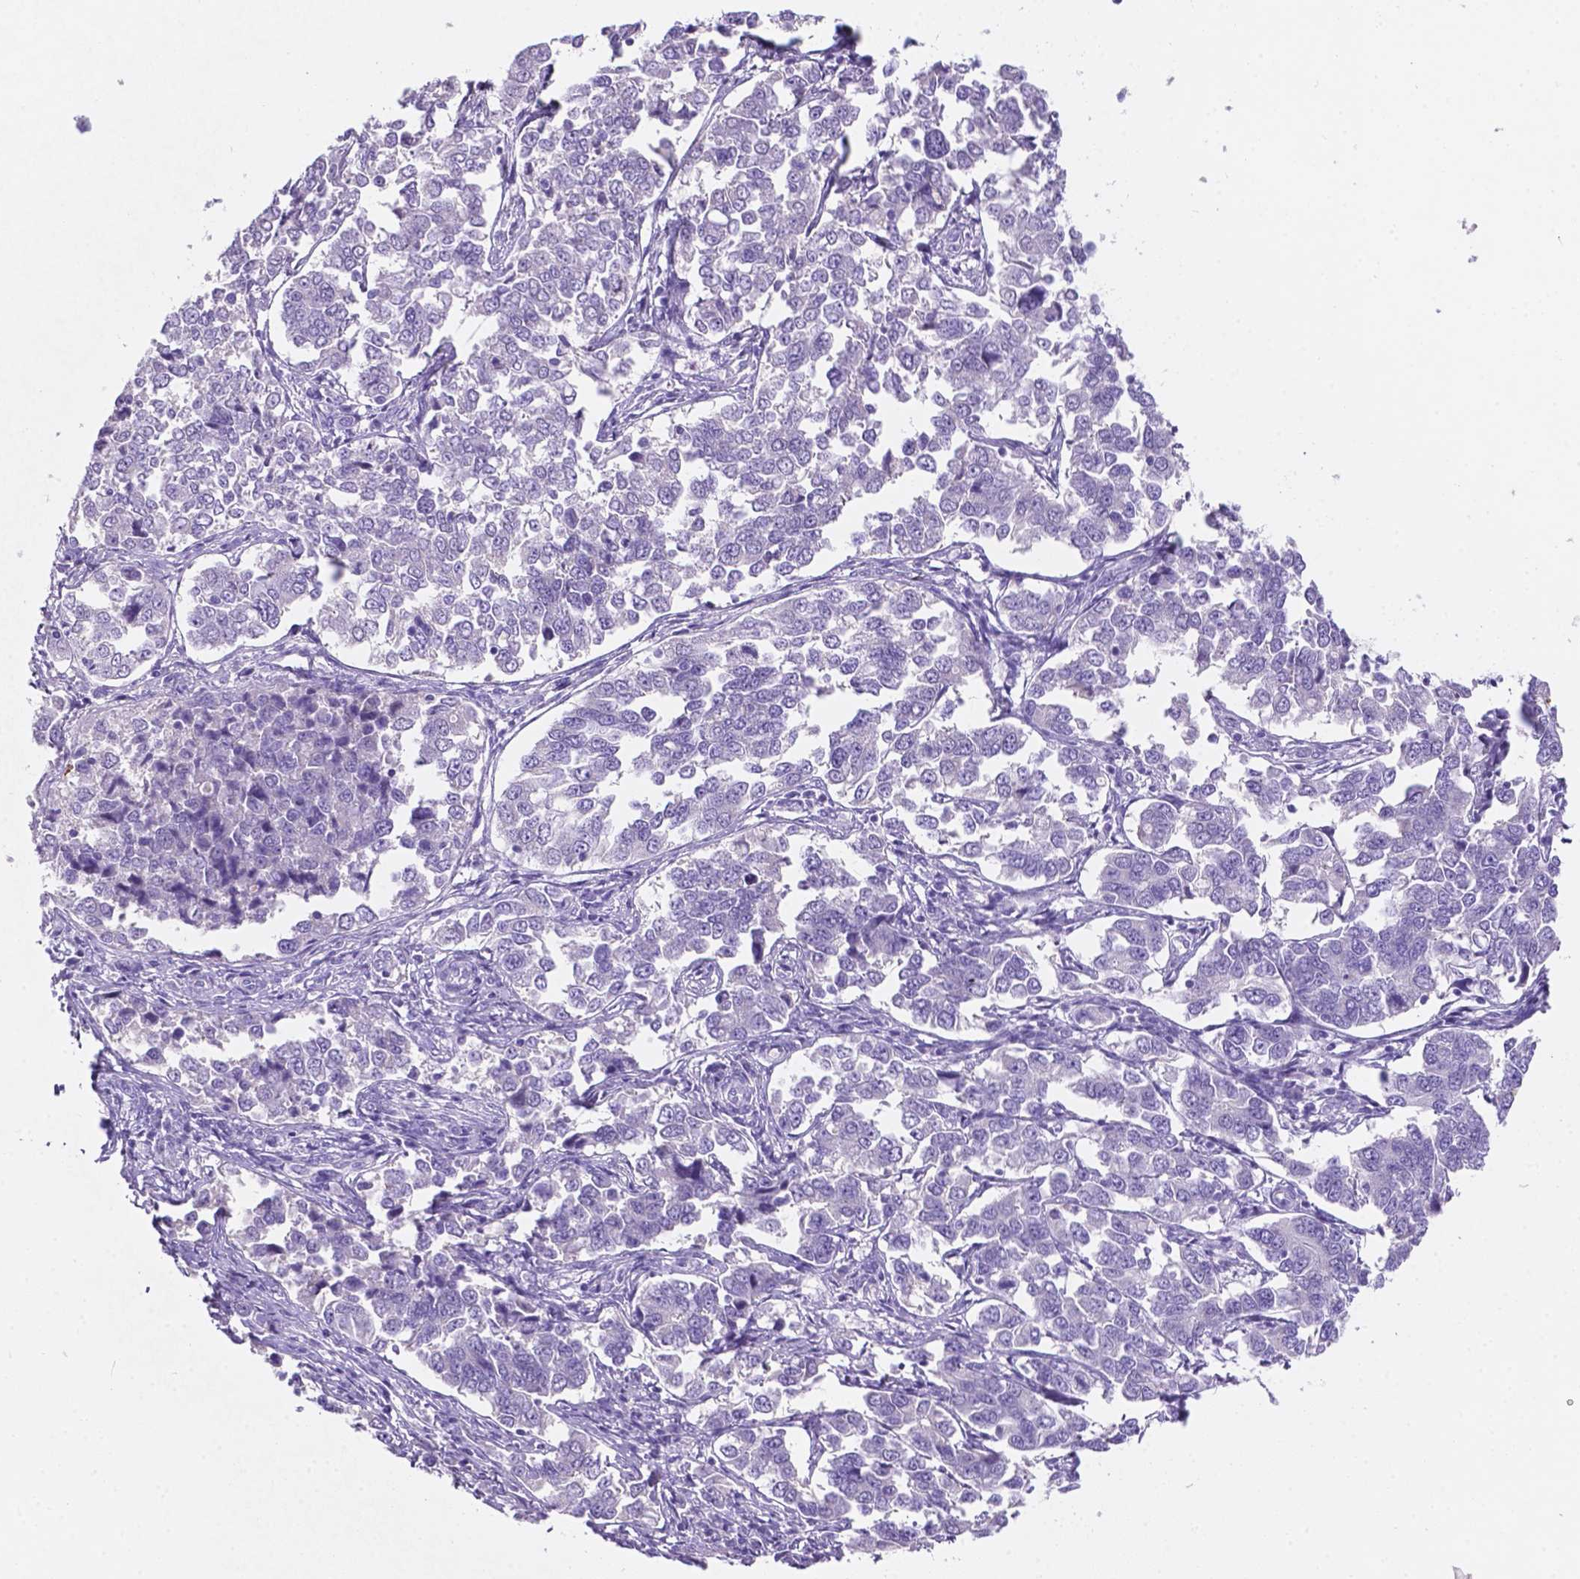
{"staining": {"intensity": "negative", "quantity": "none", "location": "none"}, "tissue": "endometrial cancer", "cell_type": "Tumor cells", "image_type": "cancer", "snomed": [{"axis": "morphology", "description": "Adenocarcinoma, NOS"}, {"axis": "topography", "description": "Endometrium"}], "caption": "Tumor cells are negative for brown protein staining in endometrial cancer.", "gene": "EBLN2", "patient": {"sex": "female", "age": 43}}